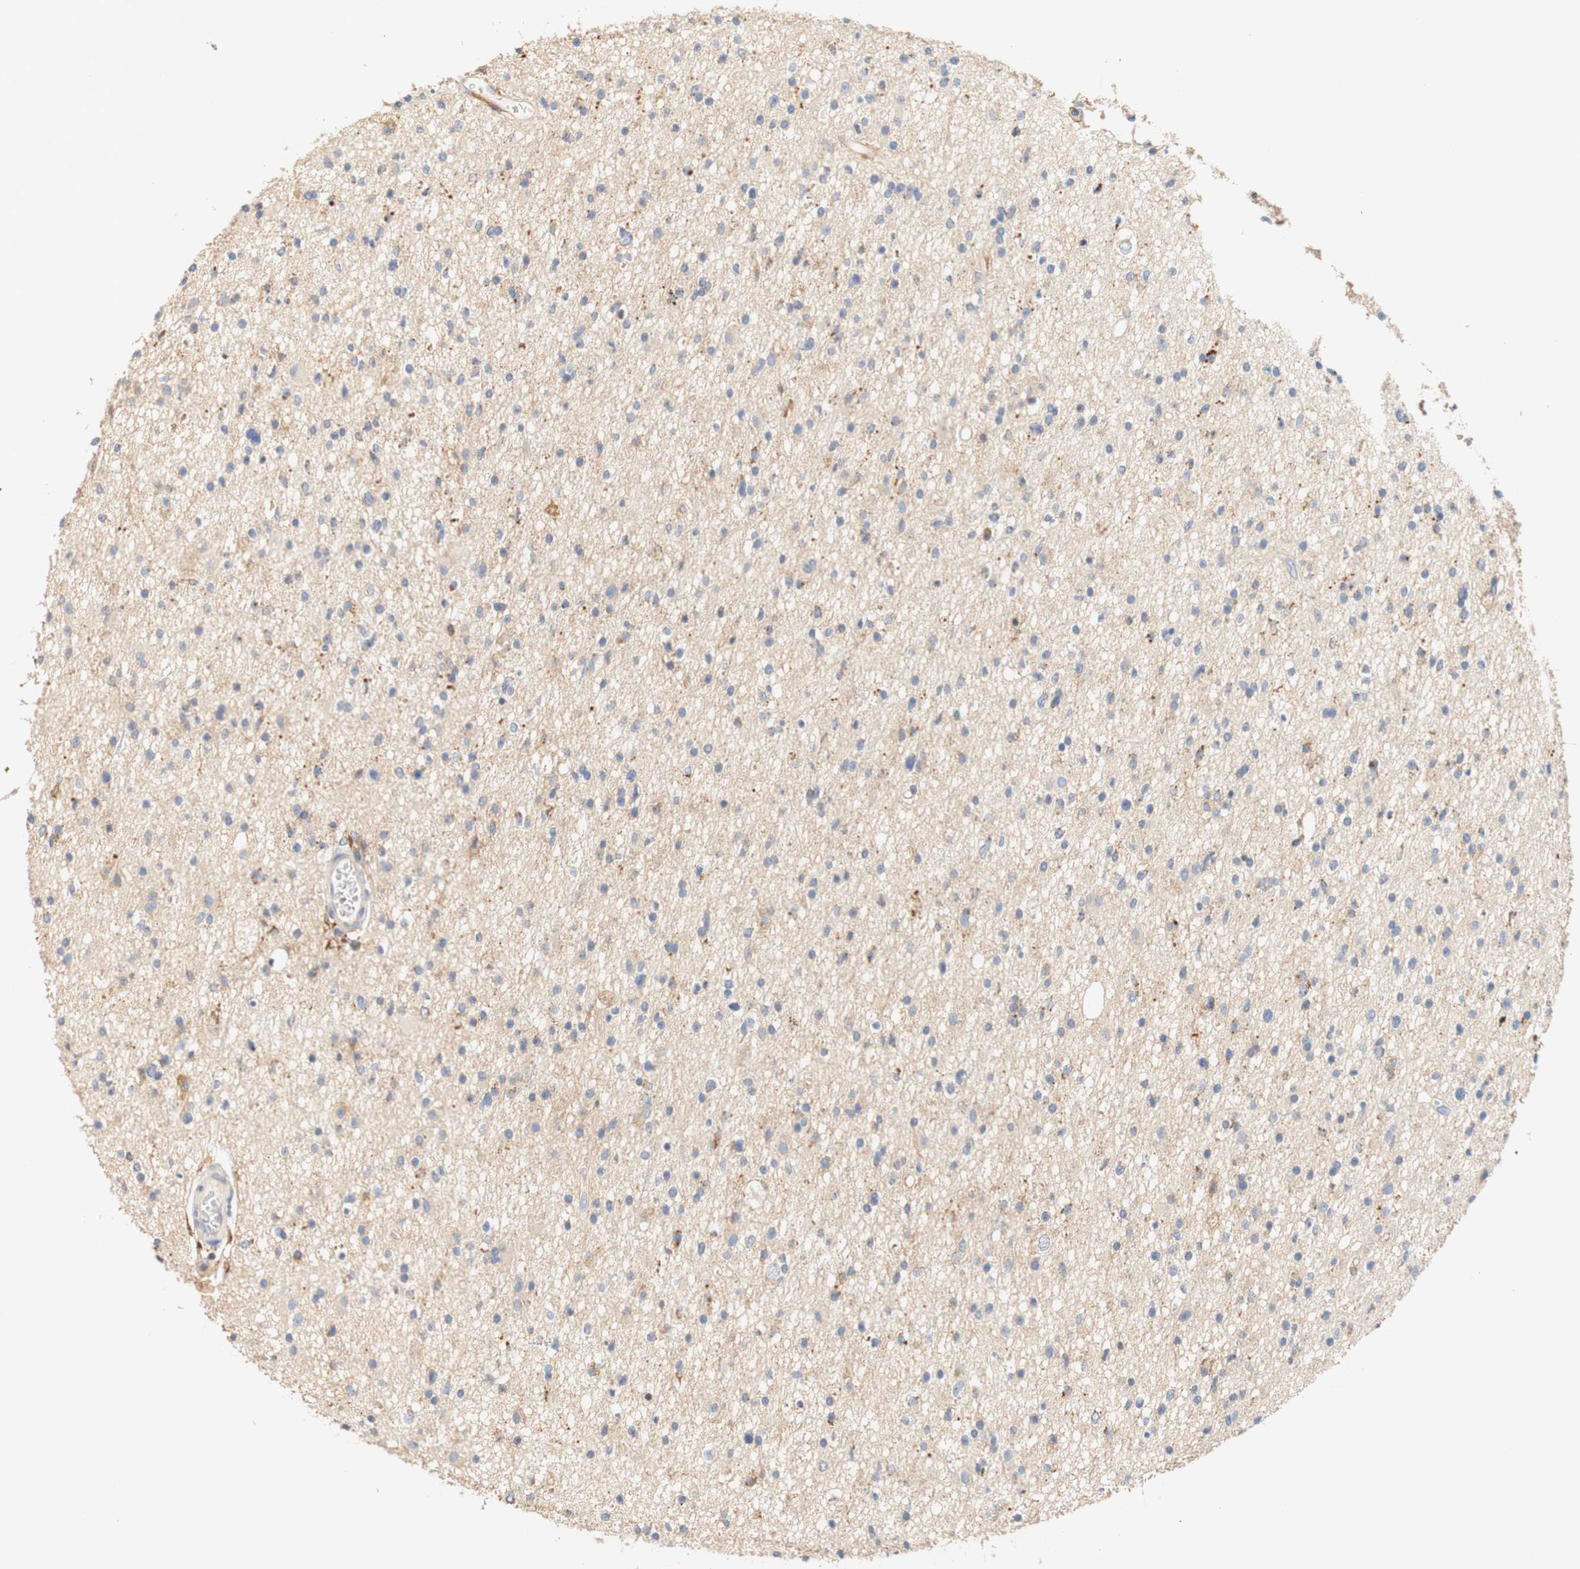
{"staining": {"intensity": "negative", "quantity": "none", "location": "none"}, "tissue": "glioma", "cell_type": "Tumor cells", "image_type": "cancer", "snomed": [{"axis": "morphology", "description": "Glioma, malignant, High grade"}, {"axis": "topography", "description": "Brain"}], "caption": "Glioma was stained to show a protein in brown. There is no significant expression in tumor cells.", "gene": "PCDH7", "patient": {"sex": "male", "age": 33}}